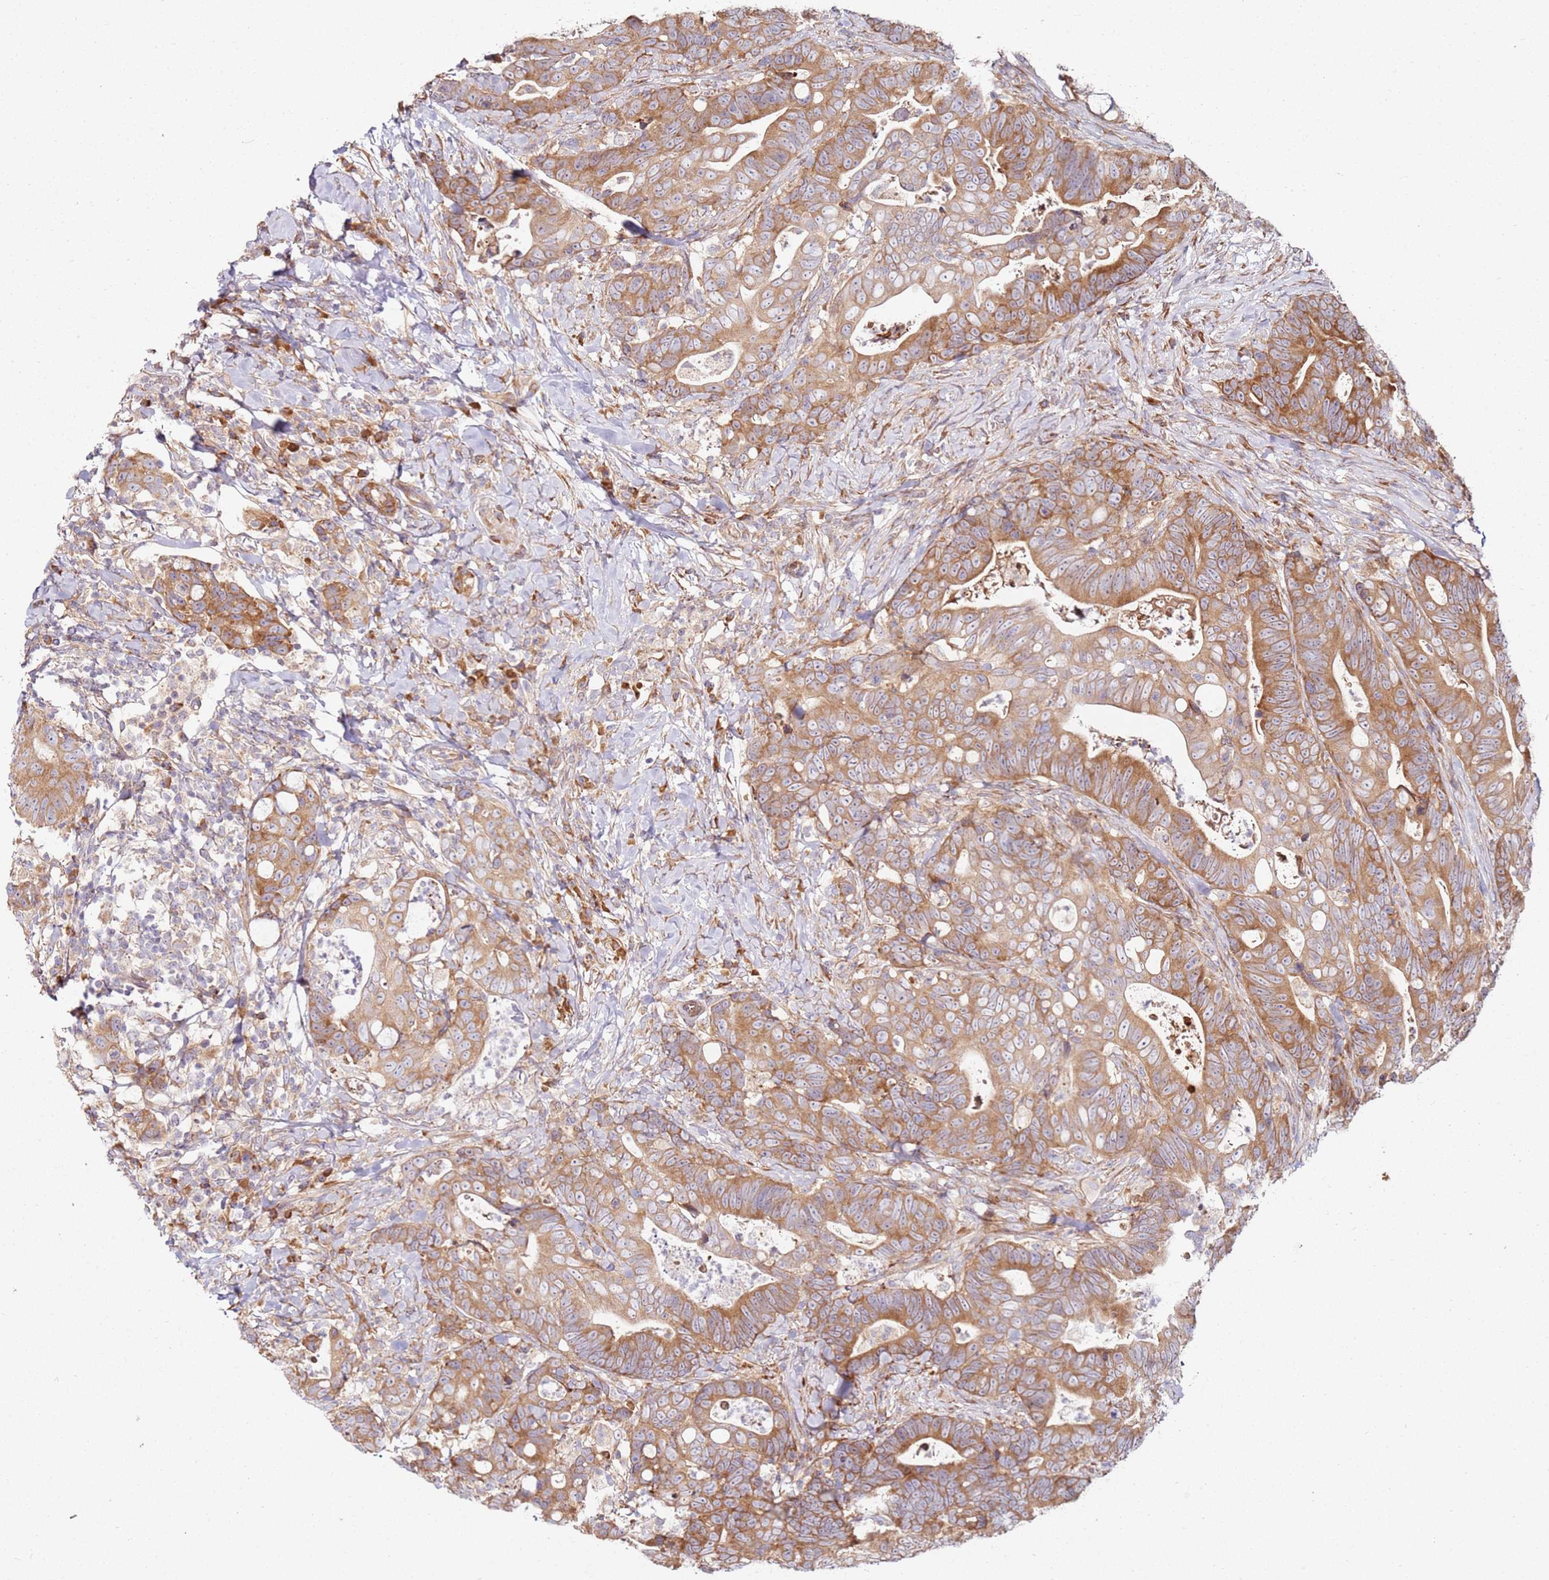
{"staining": {"intensity": "moderate", "quantity": ">75%", "location": "cytoplasmic/membranous"}, "tissue": "colorectal cancer", "cell_type": "Tumor cells", "image_type": "cancer", "snomed": [{"axis": "morphology", "description": "Adenocarcinoma, NOS"}, {"axis": "topography", "description": "Colon"}], "caption": "Immunohistochemistry (DAB) staining of colorectal adenocarcinoma shows moderate cytoplasmic/membranous protein positivity in approximately >75% of tumor cells.", "gene": "RPS3A", "patient": {"sex": "female", "age": 82}}